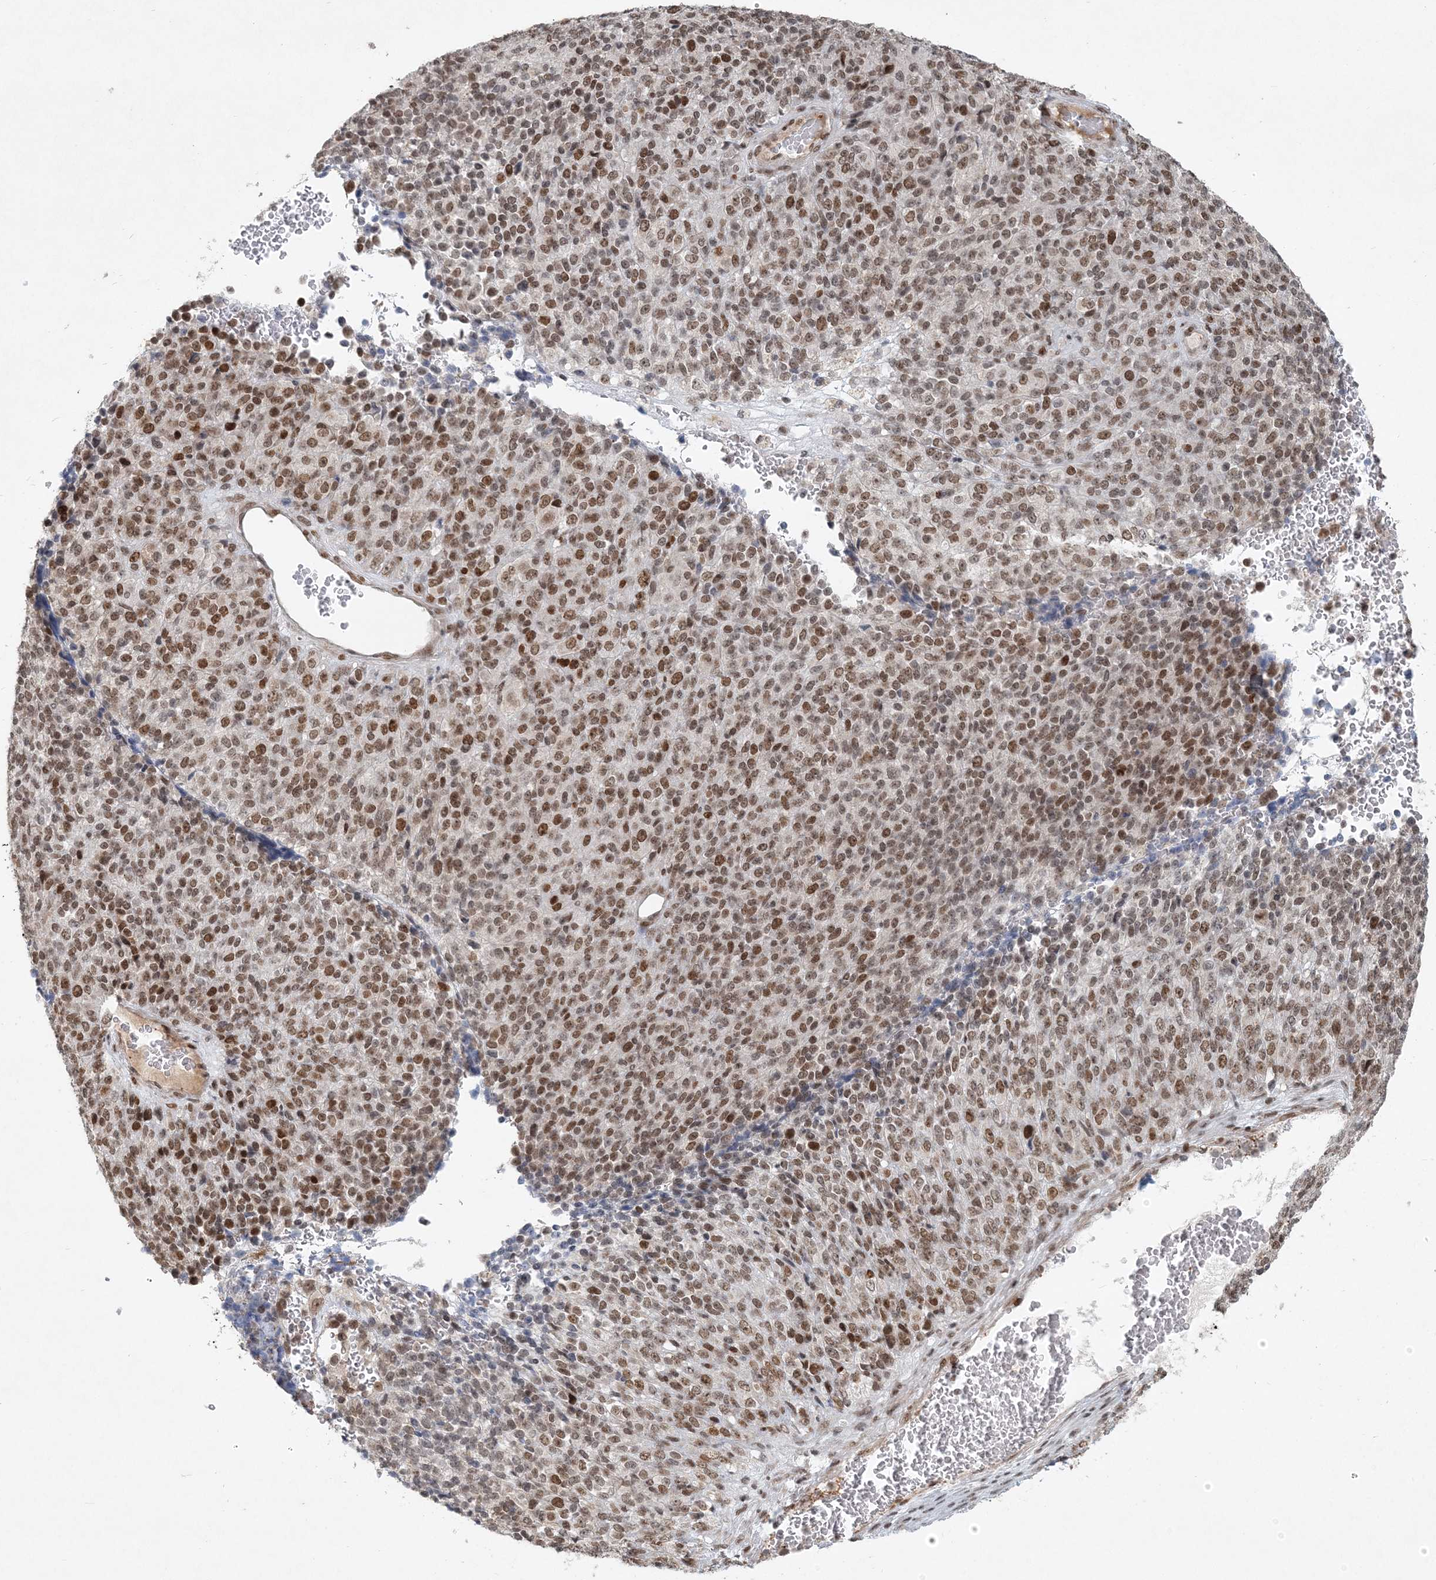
{"staining": {"intensity": "moderate", "quantity": ">75%", "location": "nuclear"}, "tissue": "melanoma", "cell_type": "Tumor cells", "image_type": "cancer", "snomed": [{"axis": "morphology", "description": "Malignant melanoma, Metastatic site"}, {"axis": "topography", "description": "Brain"}], "caption": "Malignant melanoma (metastatic site) stained for a protein displays moderate nuclear positivity in tumor cells. Using DAB (brown) and hematoxylin (blue) stains, captured at high magnification using brightfield microscopy.", "gene": "BAZ1B", "patient": {"sex": "female", "age": 56}}